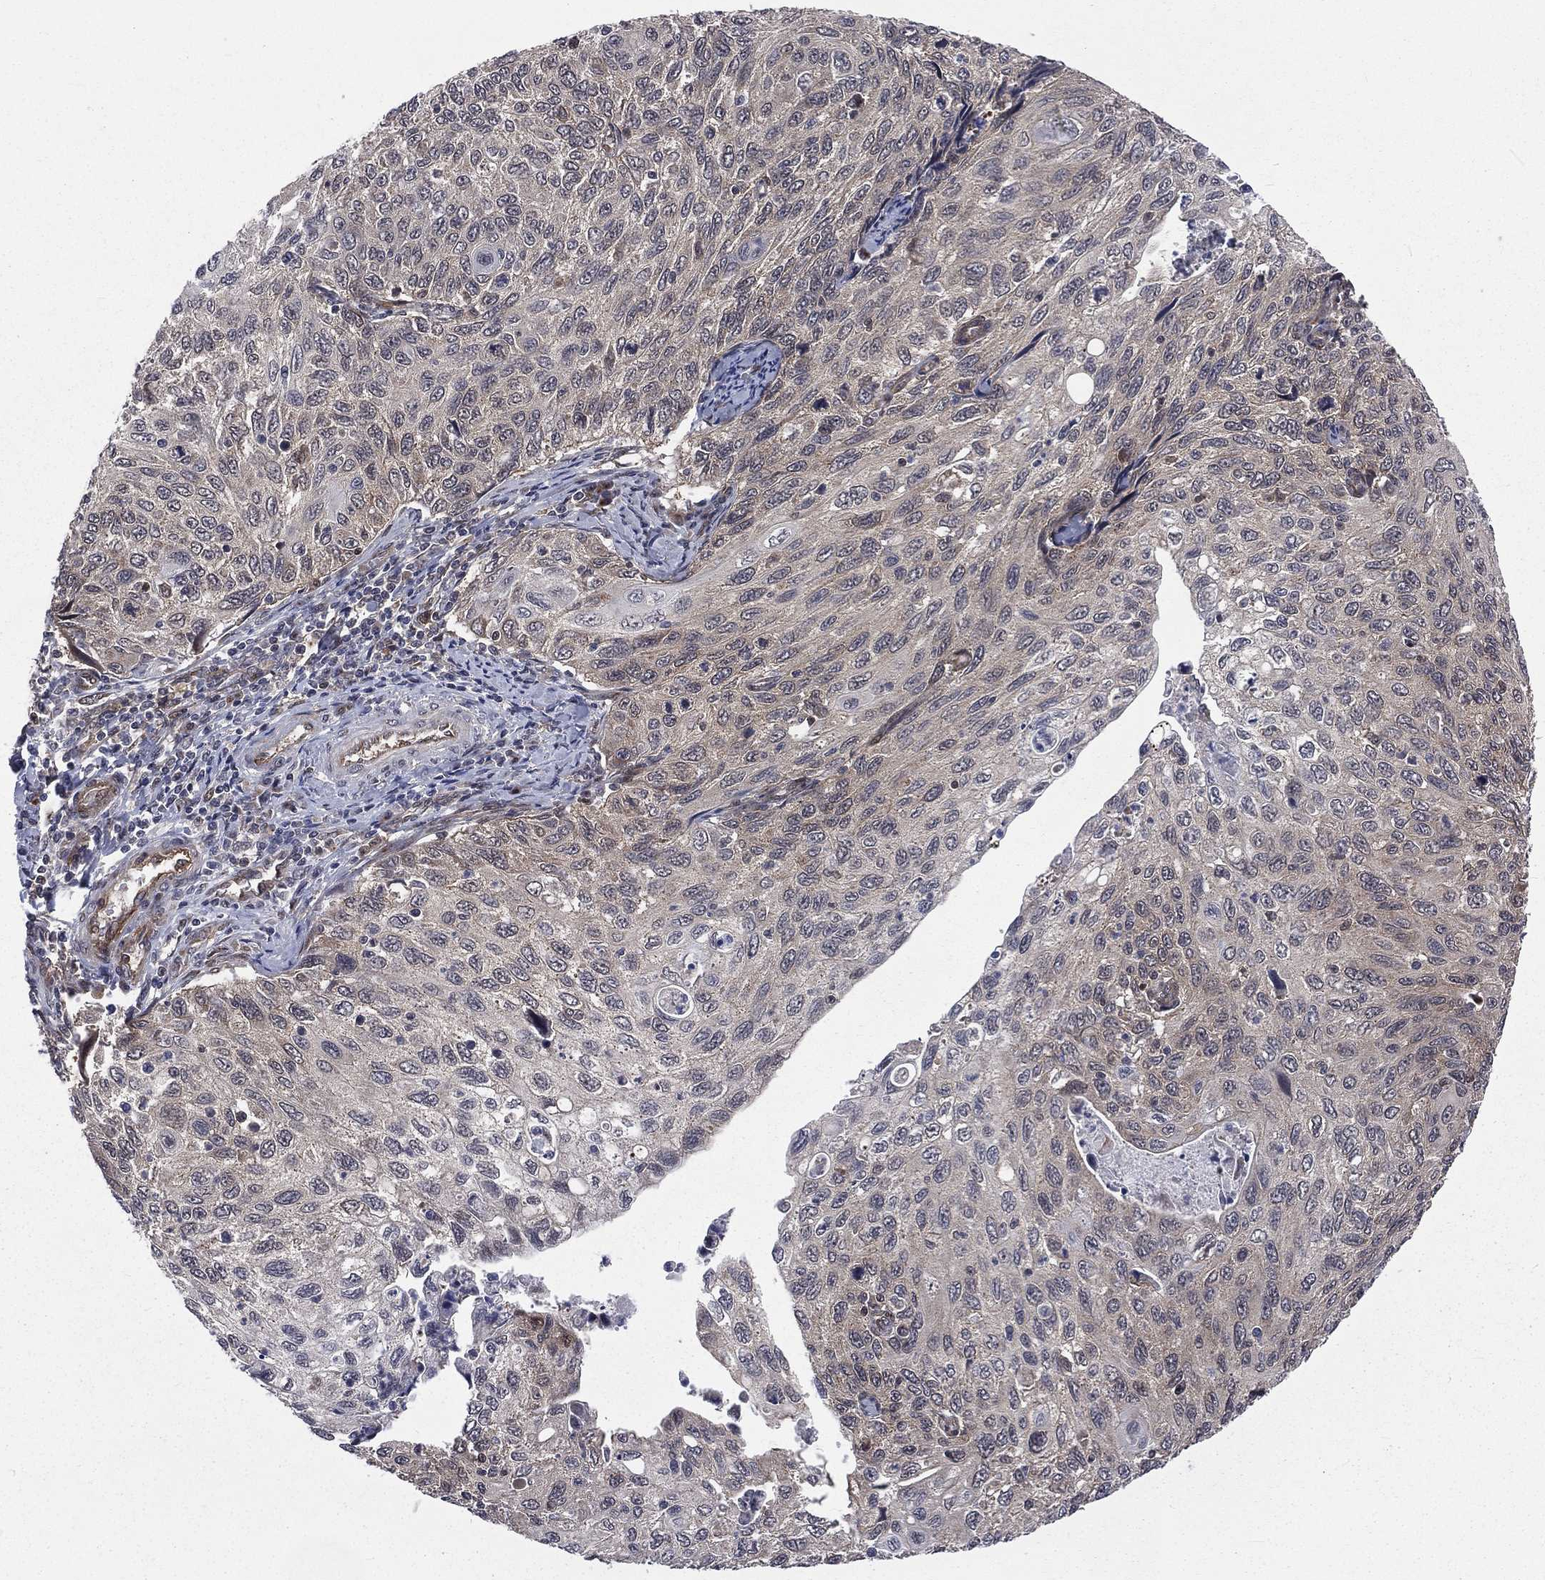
{"staining": {"intensity": "weak", "quantity": "<25%", "location": "cytoplasmic/membranous"}, "tissue": "cervical cancer", "cell_type": "Tumor cells", "image_type": "cancer", "snomed": [{"axis": "morphology", "description": "Squamous cell carcinoma, NOS"}, {"axis": "topography", "description": "Cervix"}], "caption": "The IHC image has no significant expression in tumor cells of squamous cell carcinoma (cervical) tissue.", "gene": "ARL3", "patient": {"sex": "female", "age": 70}}